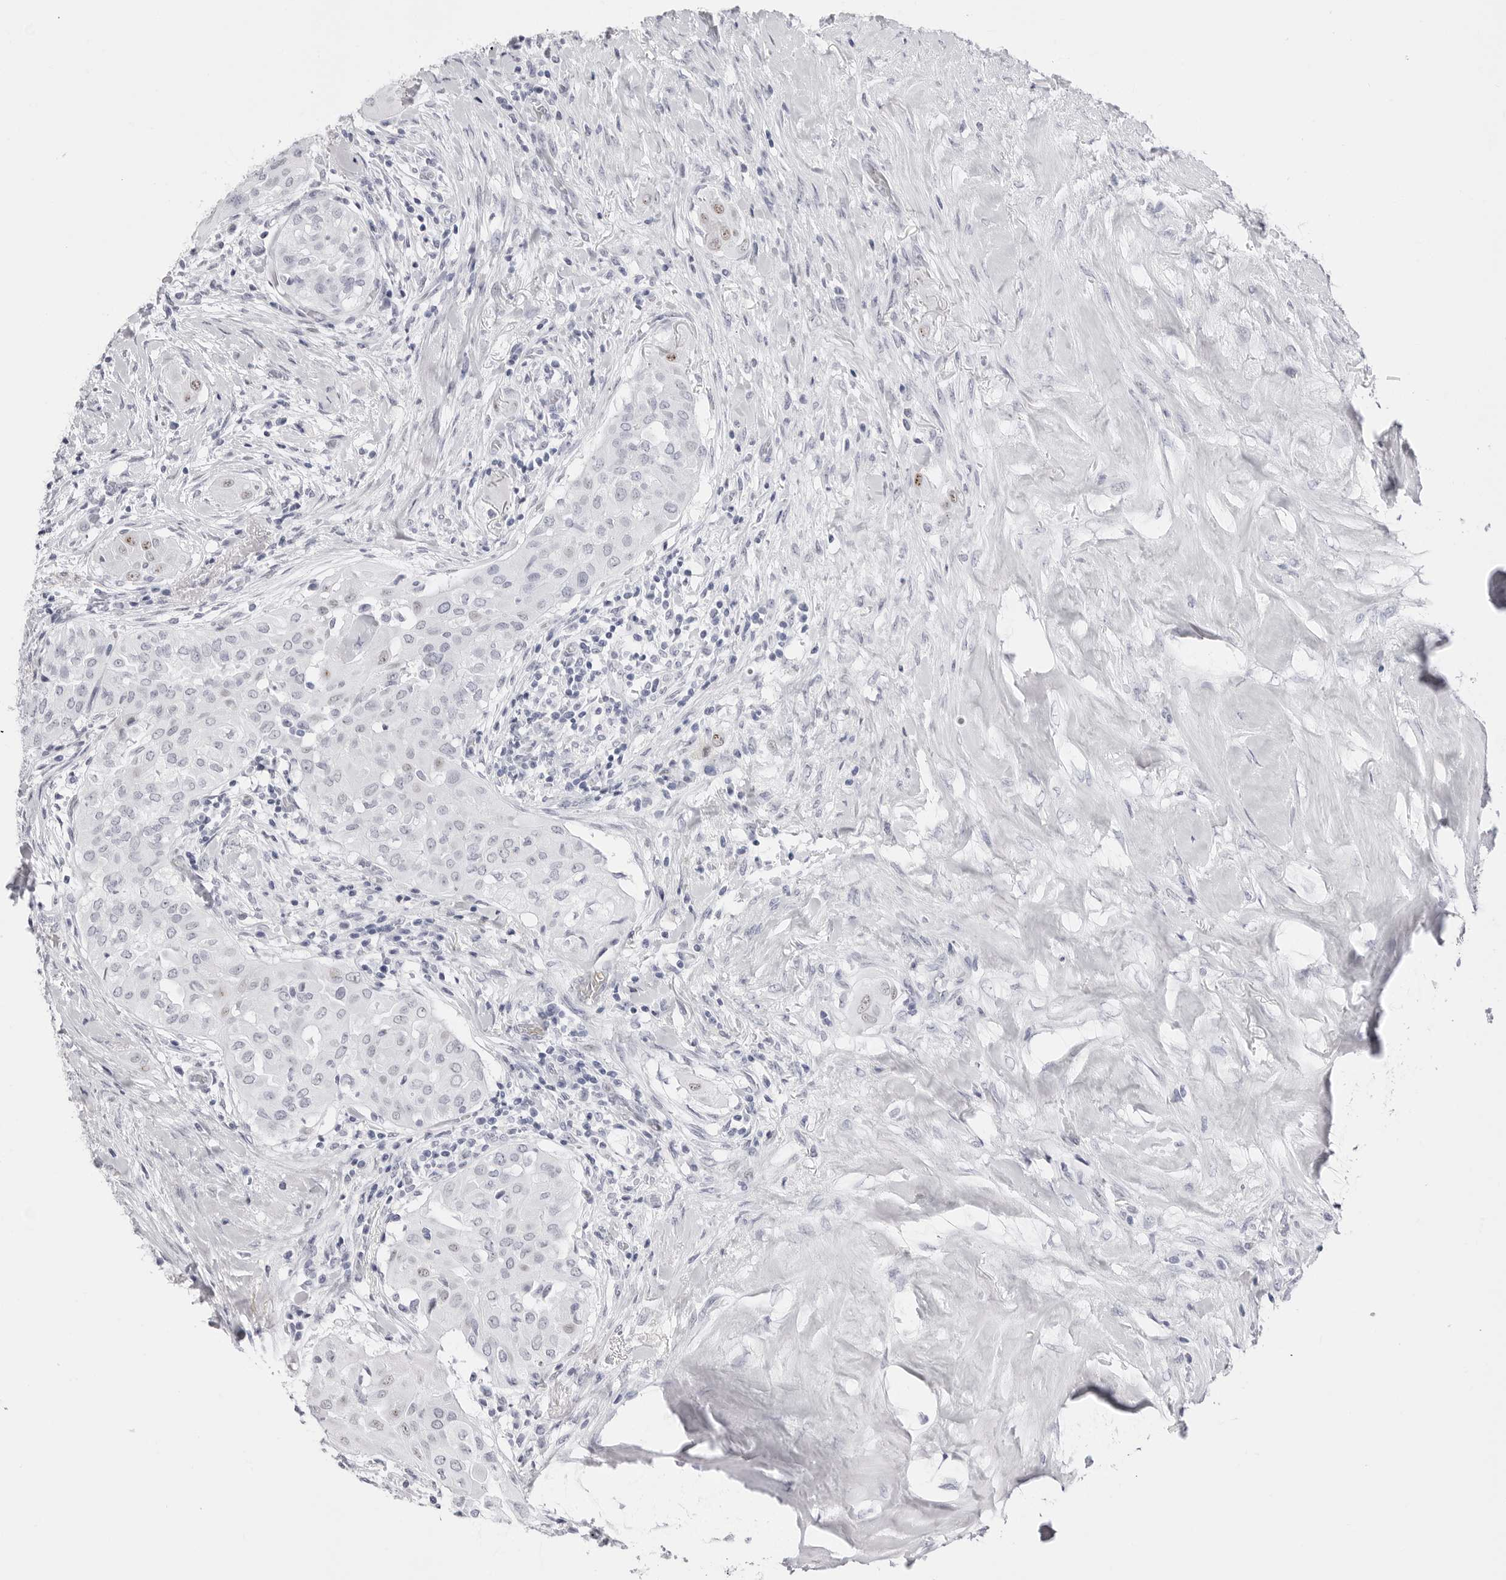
{"staining": {"intensity": "negative", "quantity": "none", "location": "none"}, "tissue": "thyroid cancer", "cell_type": "Tumor cells", "image_type": "cancer", "snomed": [{"axis": "morphology", "description": "Papillary adenocarcinoma, NOS"}, {"axis": "topography", "description": "Thyroid gland"}], "caption": "Immunohistochemical staining of thyroid papillary adenocarcinoma displays no significant staining in tumor cells. (IHC, brightfield microscopy, high magnification).", "gene": "TSSK1B", "patient": {"sex": "female", "age": 59}}